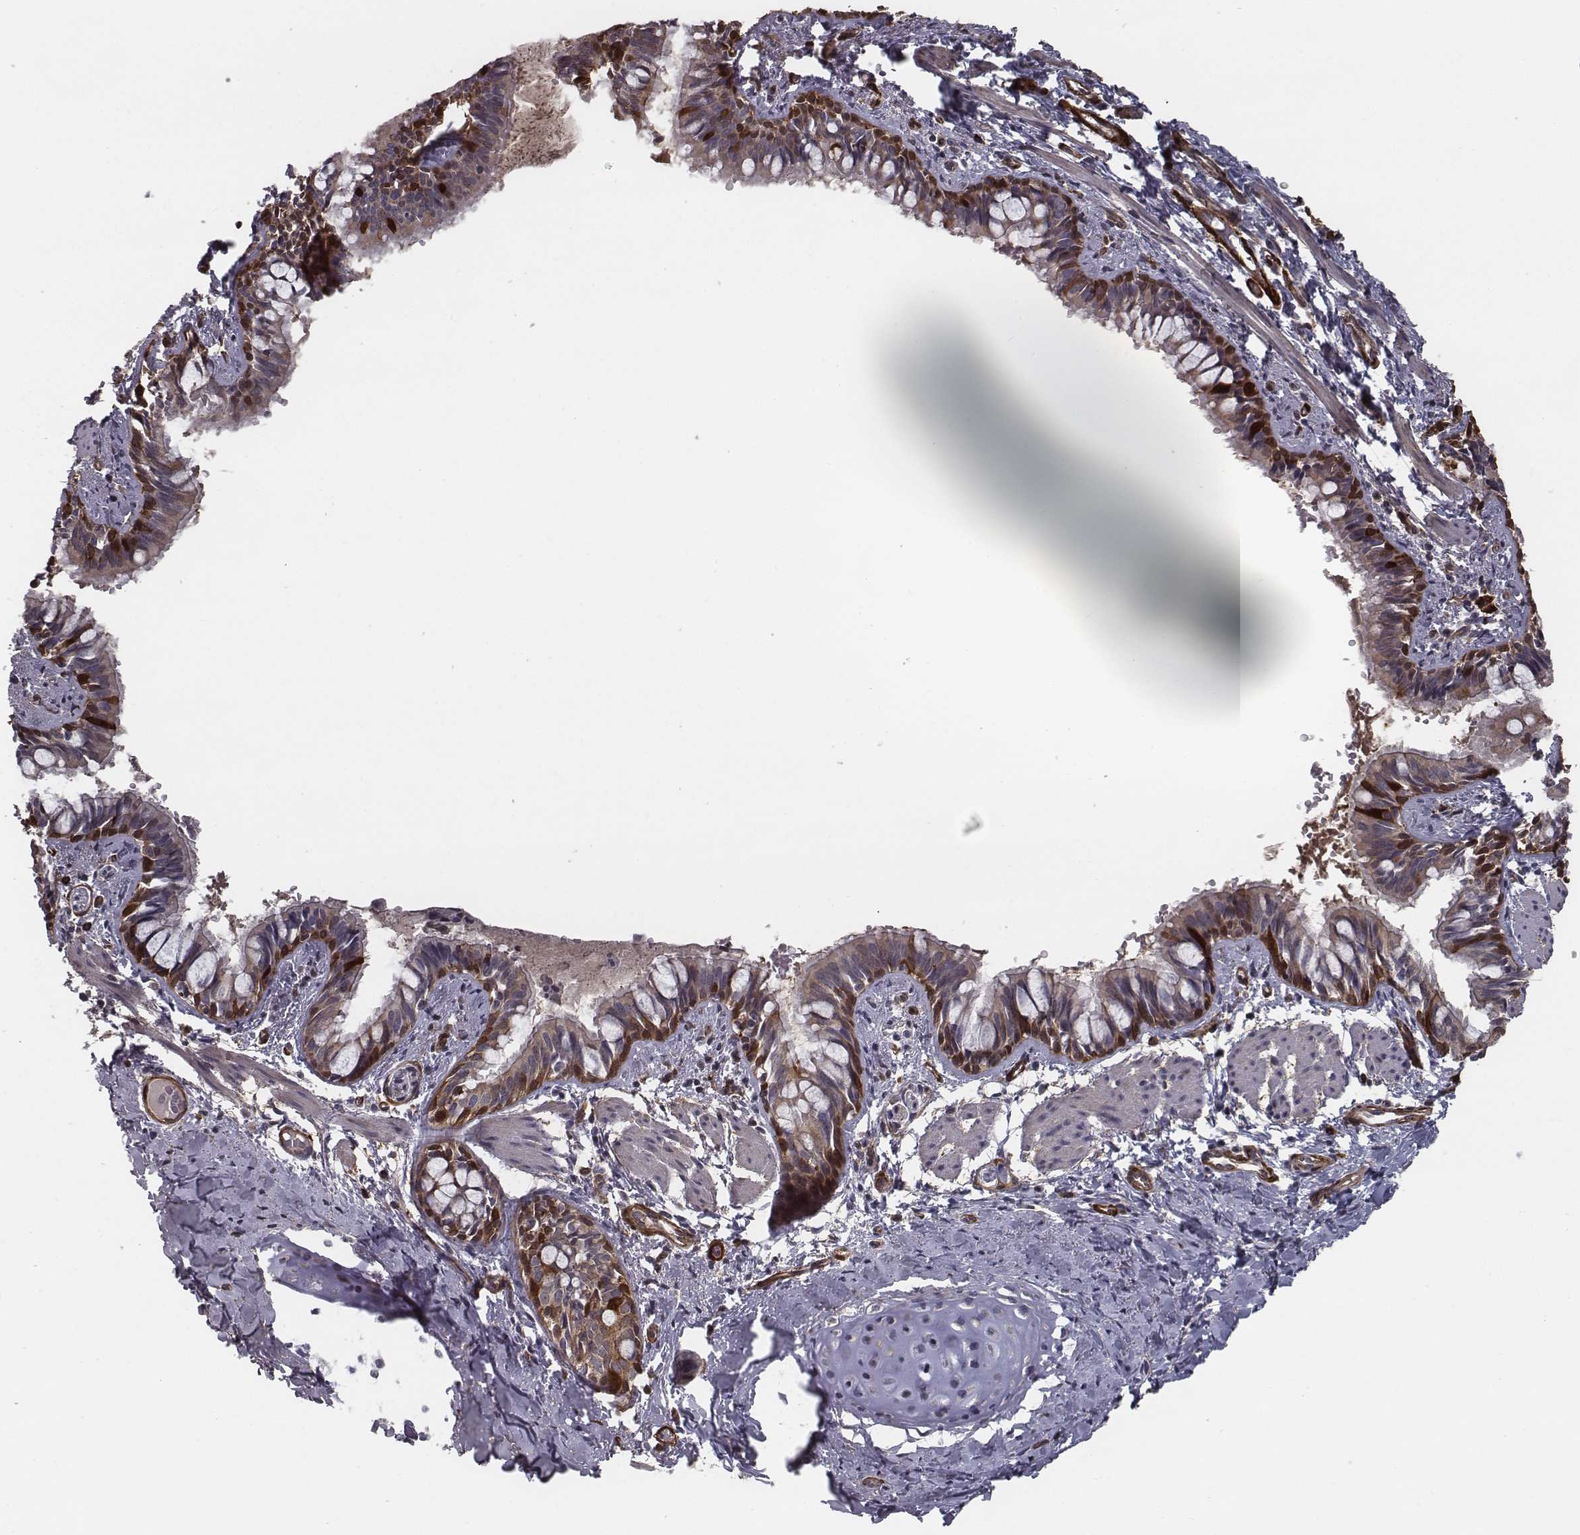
{"staining": {"intensity": "strong", "quantity": "<25%", "location": "cytoplasmic/membranous"}, "tissue": "bronchus", "cell_type": "Respiratory epithelial cells", "image_type": "normal", "snomed": [{"axis": "morphology", "description": "Normal tissue, NOS"}, {"axis": "topography", "description": "Bronchus"}], "caption": "Immunohistochemistry (IHC) of normal bronchus demonstrates medium levels of strong cytoplasmic/membranous expression in about <25% of respiratory epithelial cells.", "gene": "ISYNA1", "patient": {"sex": "male", "age": 1}}